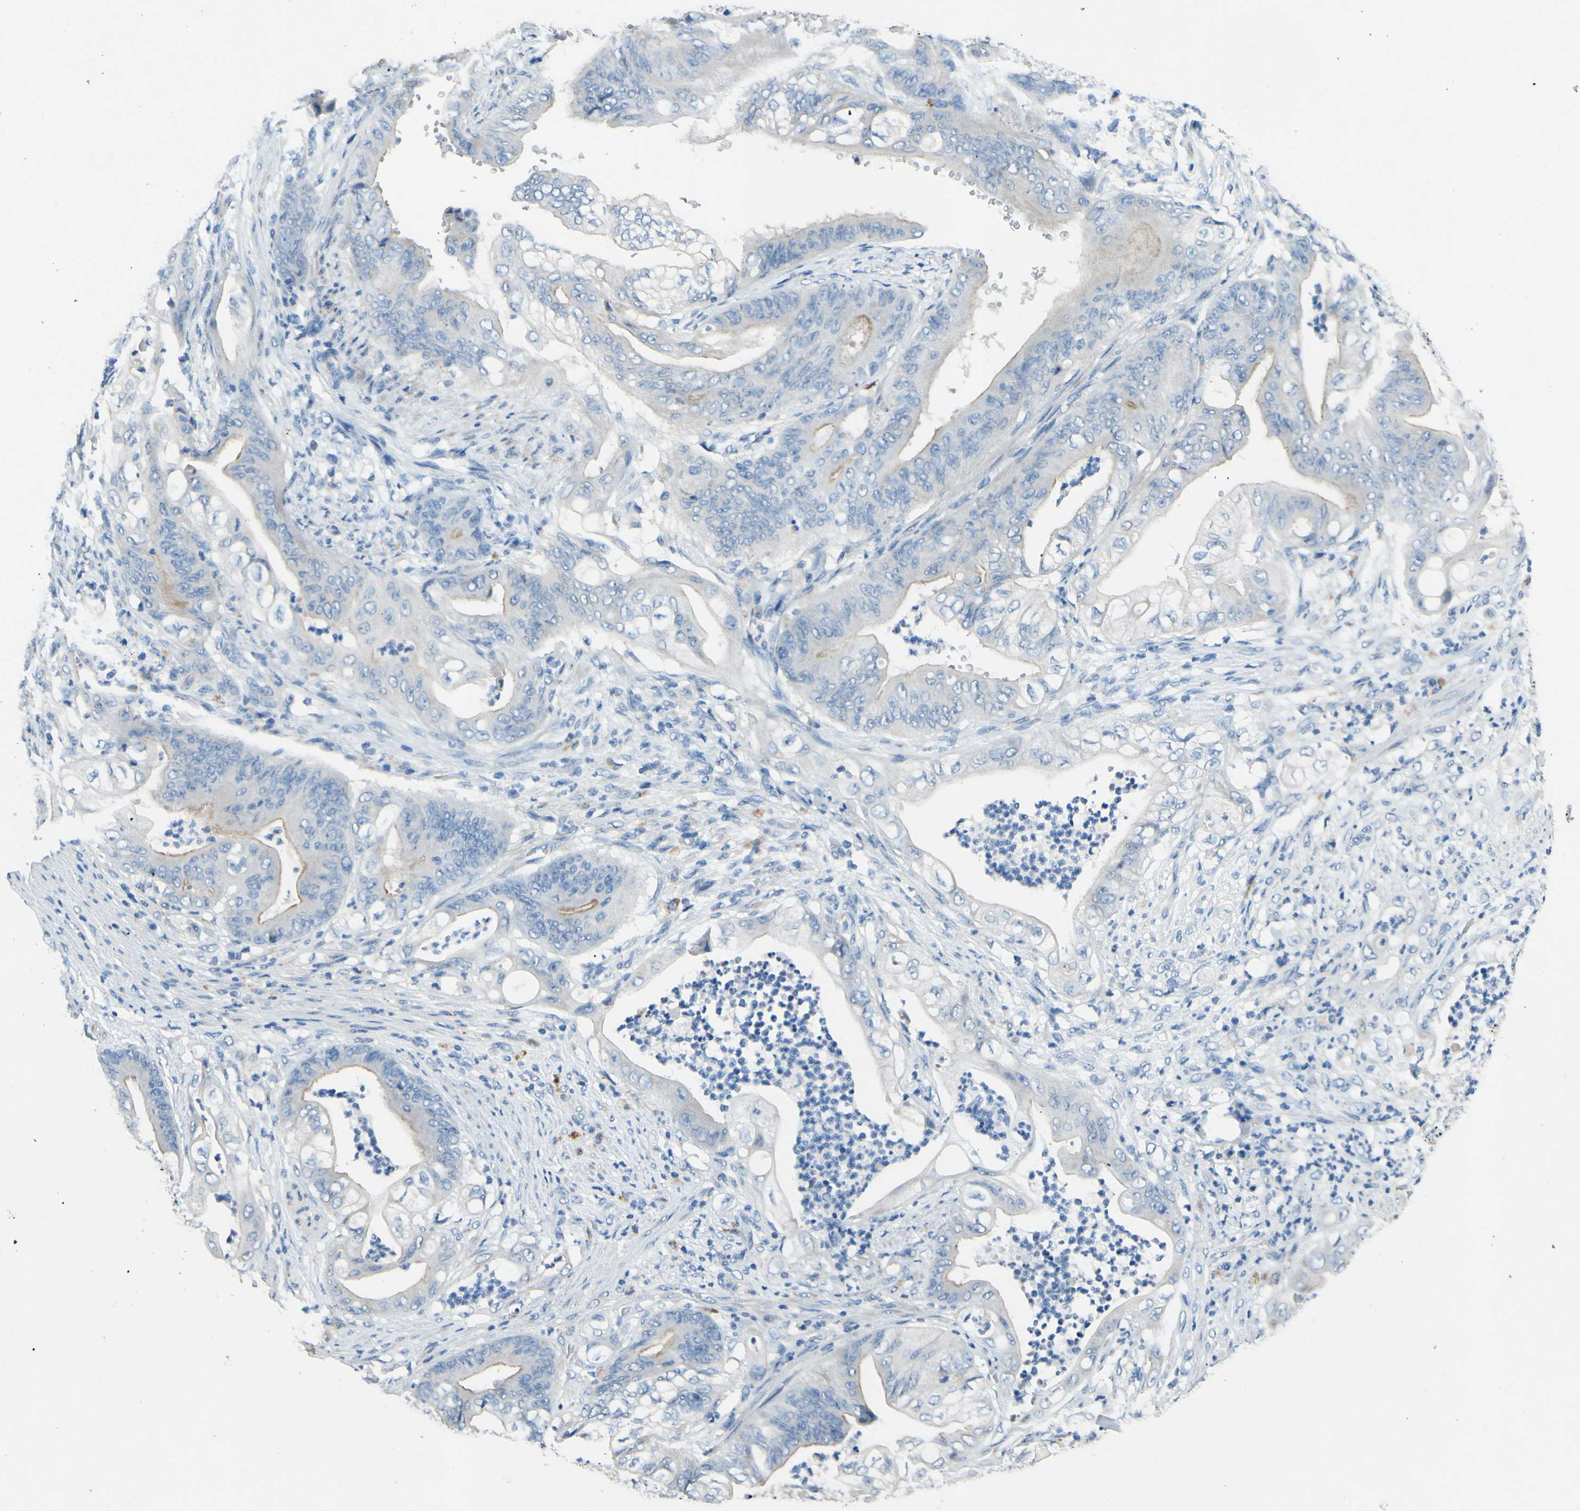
{"staining": {"intensity": "weak", "quantity": "<25%", "location": "cytoplasmic/membranous"}, "tissue": "stomach cancer", "cell_type": "Tumor cells", "image_type": "cancer", "snomed": [{"axis": "morphology", "description": "Adenocarcinoma, NOS"}, {"axis": "topography", "description": "Stomach"}], "caption": "High power microscopy photomicrograph of an immunohistochemistry histopathology image of stomach cancer (adenocarcinoma), revealing no significant expression in tumor cells.", "gene": "CDH10", "patient": {"sex": "female", "age": 73}}